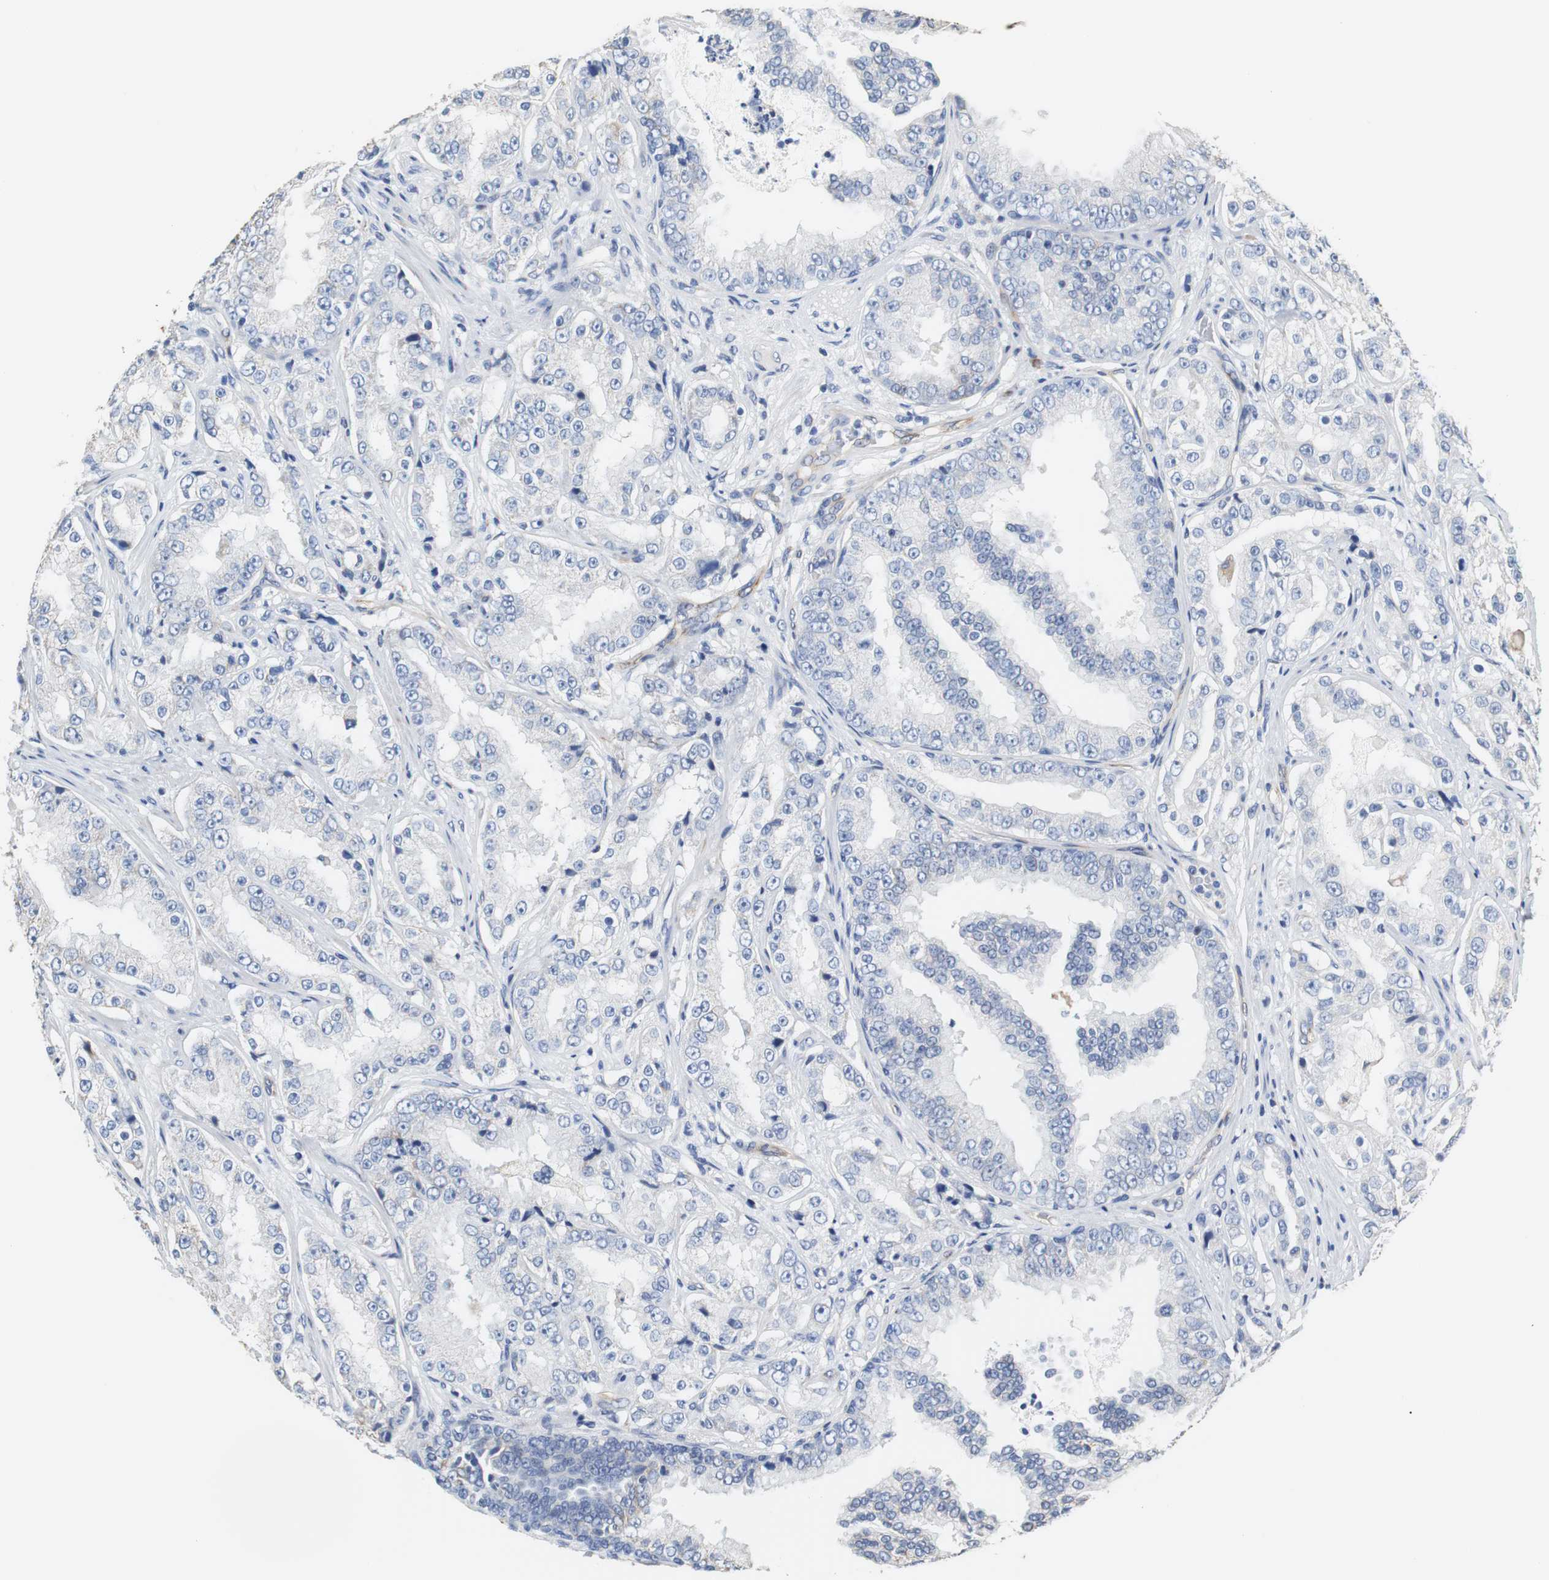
{"staining": {"intensity": "negative", "quantity": "none", "location": "none"}, "tissue": "prostate cancer", "cell_type": "Tumor cells", "image_type": "cancer", "snomed": [{"axis": "morphology", "description": "Adenocarcinoma, High grade"}, {"axis": "topography", "description": "Prostate"}], "caption": "This is an immunohistochemistry (IHC) micrograph of prostate cancer (high-grade adenocarcinoma). There is no expression in tumor cells.", "gene": "PCK1", "patient": {"sex": "male", "age": 73}}